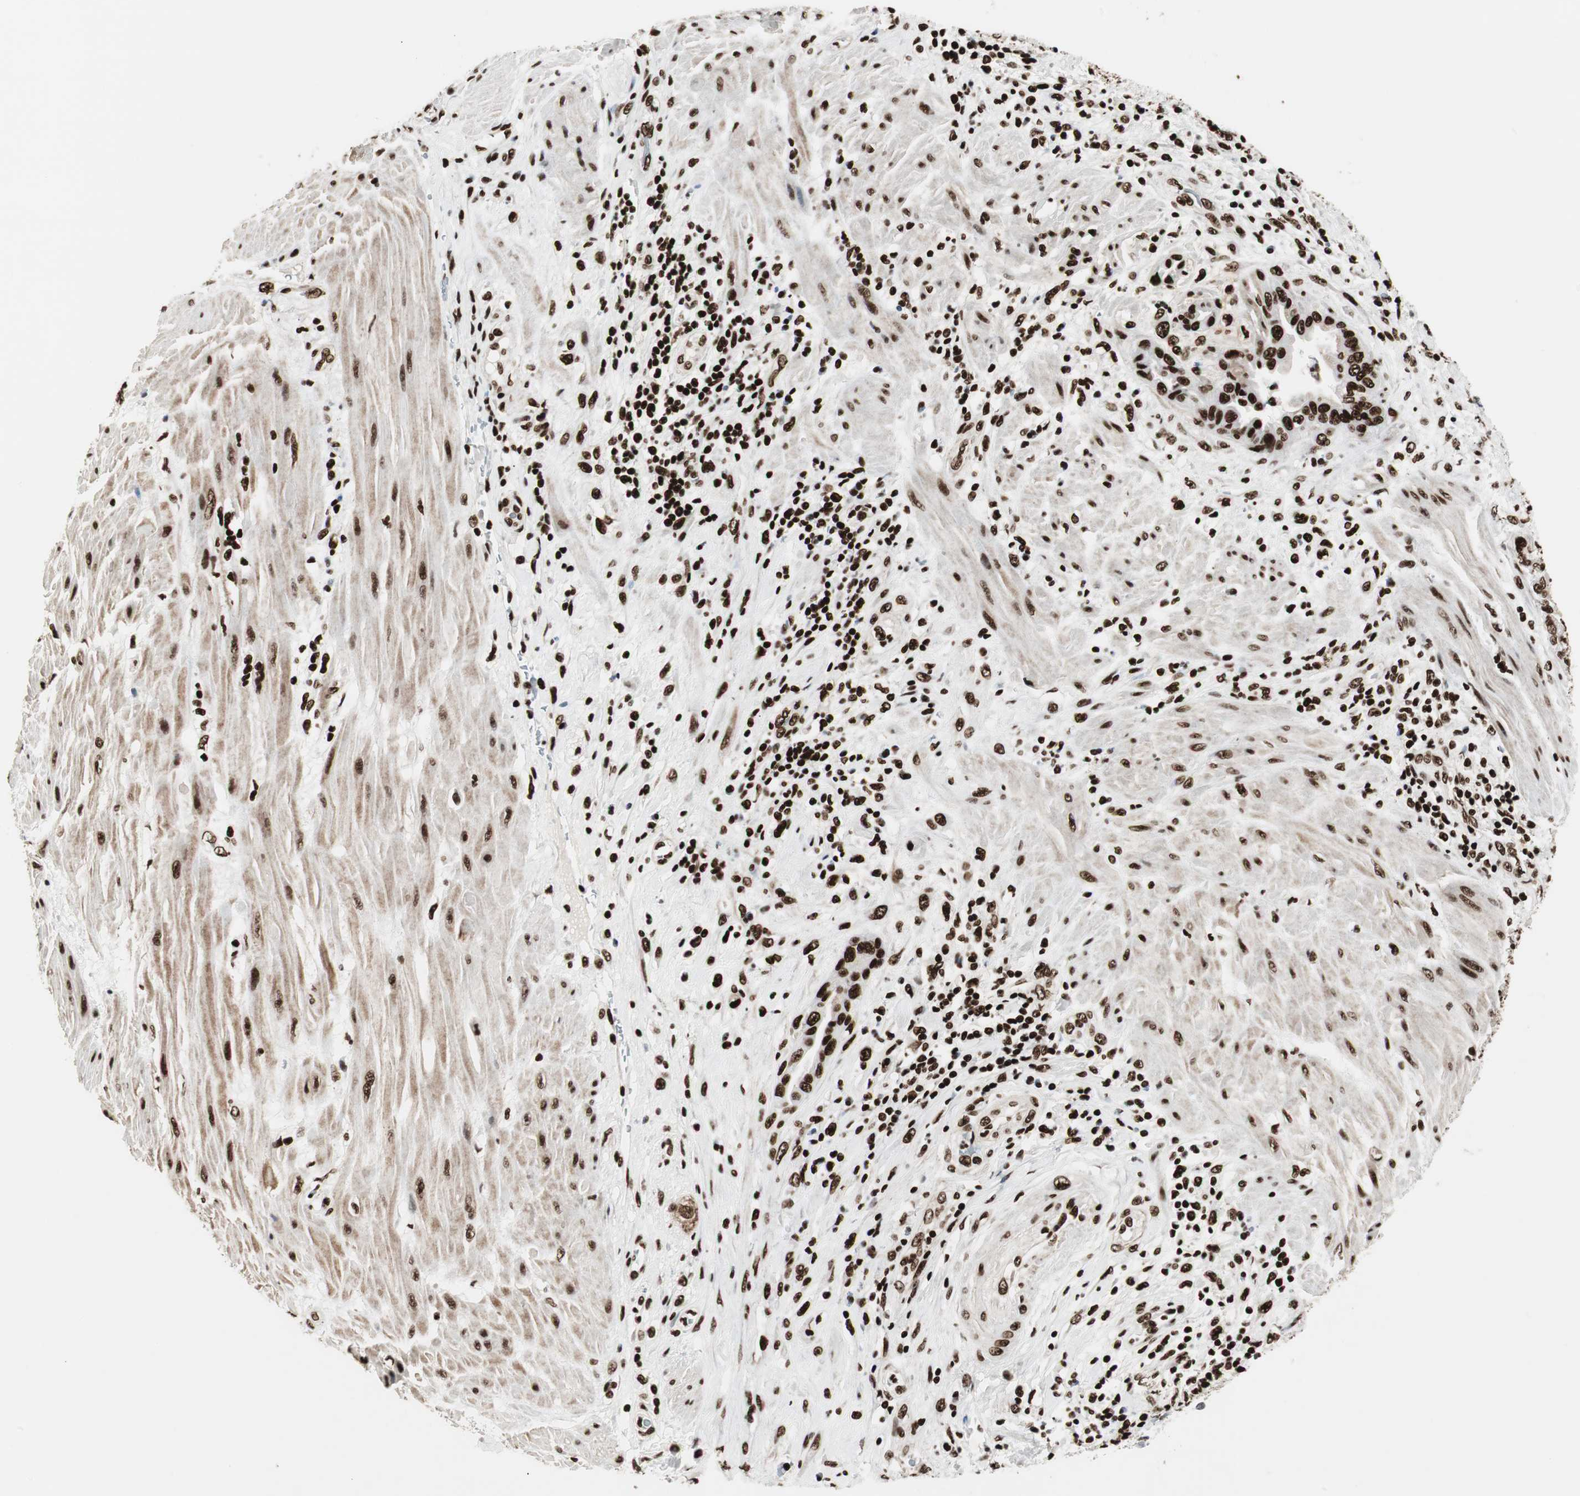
{"staining": {"intensity": "strong", "quantity": ">75%", "location": "cytoplasmic/membranous,nuclear"}, "tissue": "pancreatic cancer", "cell_type": "Tumor cells", "image_type": "cancer", "snomed": [{"axis": "morphology", "description": "Adenocarcinoma, NOS"}, {"axis": "topography", "description": "Pancreas"}], "caption": "The immunohistochemical stain labels strong cytoplasmic/membranous and nuclear staining in tumor cells of pancreatic adenocarcinoma tissue. The staining was performed using DAB (3,3'-diaminobenzidine), with brown indicating positive protein expression. Nuclei are stained blue with hematoxylin.", "gene": "MTA2", "patient": {"sex": "female", "age": 64}}